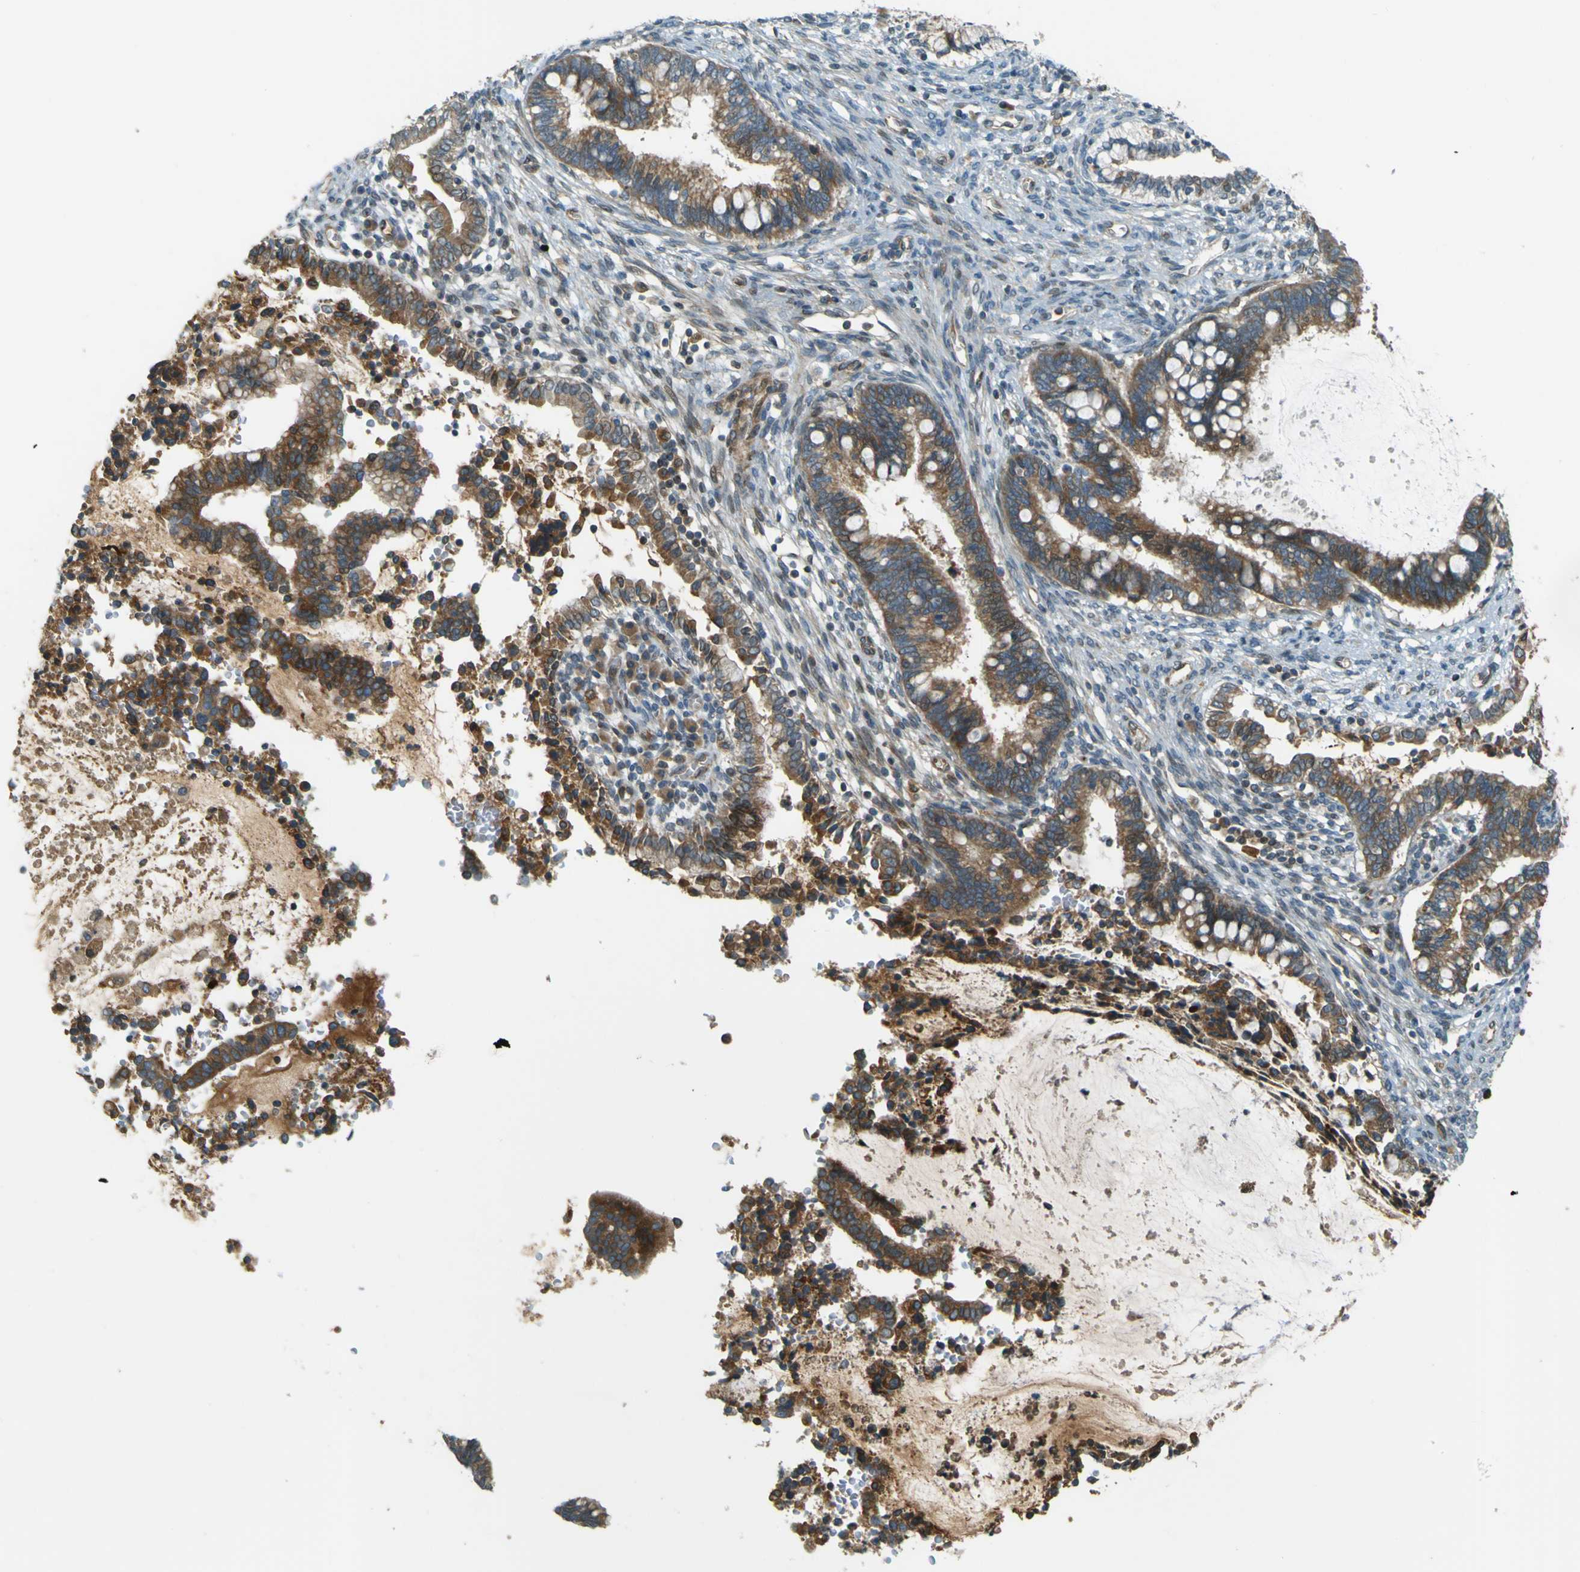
{"staining": {"intensity": "moderate", "quantity": ">75%", "location": "cytoplasmic/membranous"}, "tissue": "cervical cancer", "cell_type": "Tumor cells", "image_type": "cancer", "snomed": [{"axis": "morphology", "description": "Adenocarcinoma, NOS"}, {"axis": "topography", "description": "Cervix"}], "caption": "Immunohistochemistry of human adenocarcinoma (cervical) exhibits medium levels of moderate cytoplasmic/membranous expression in about >75% of tumor cells. Using DAB (brown) and hematoxylin (blue) stains, captured at high magnification using brightfield microscopy.", "gene": "LPCAT1", "patient": {"sex": "female", "age": 44}}